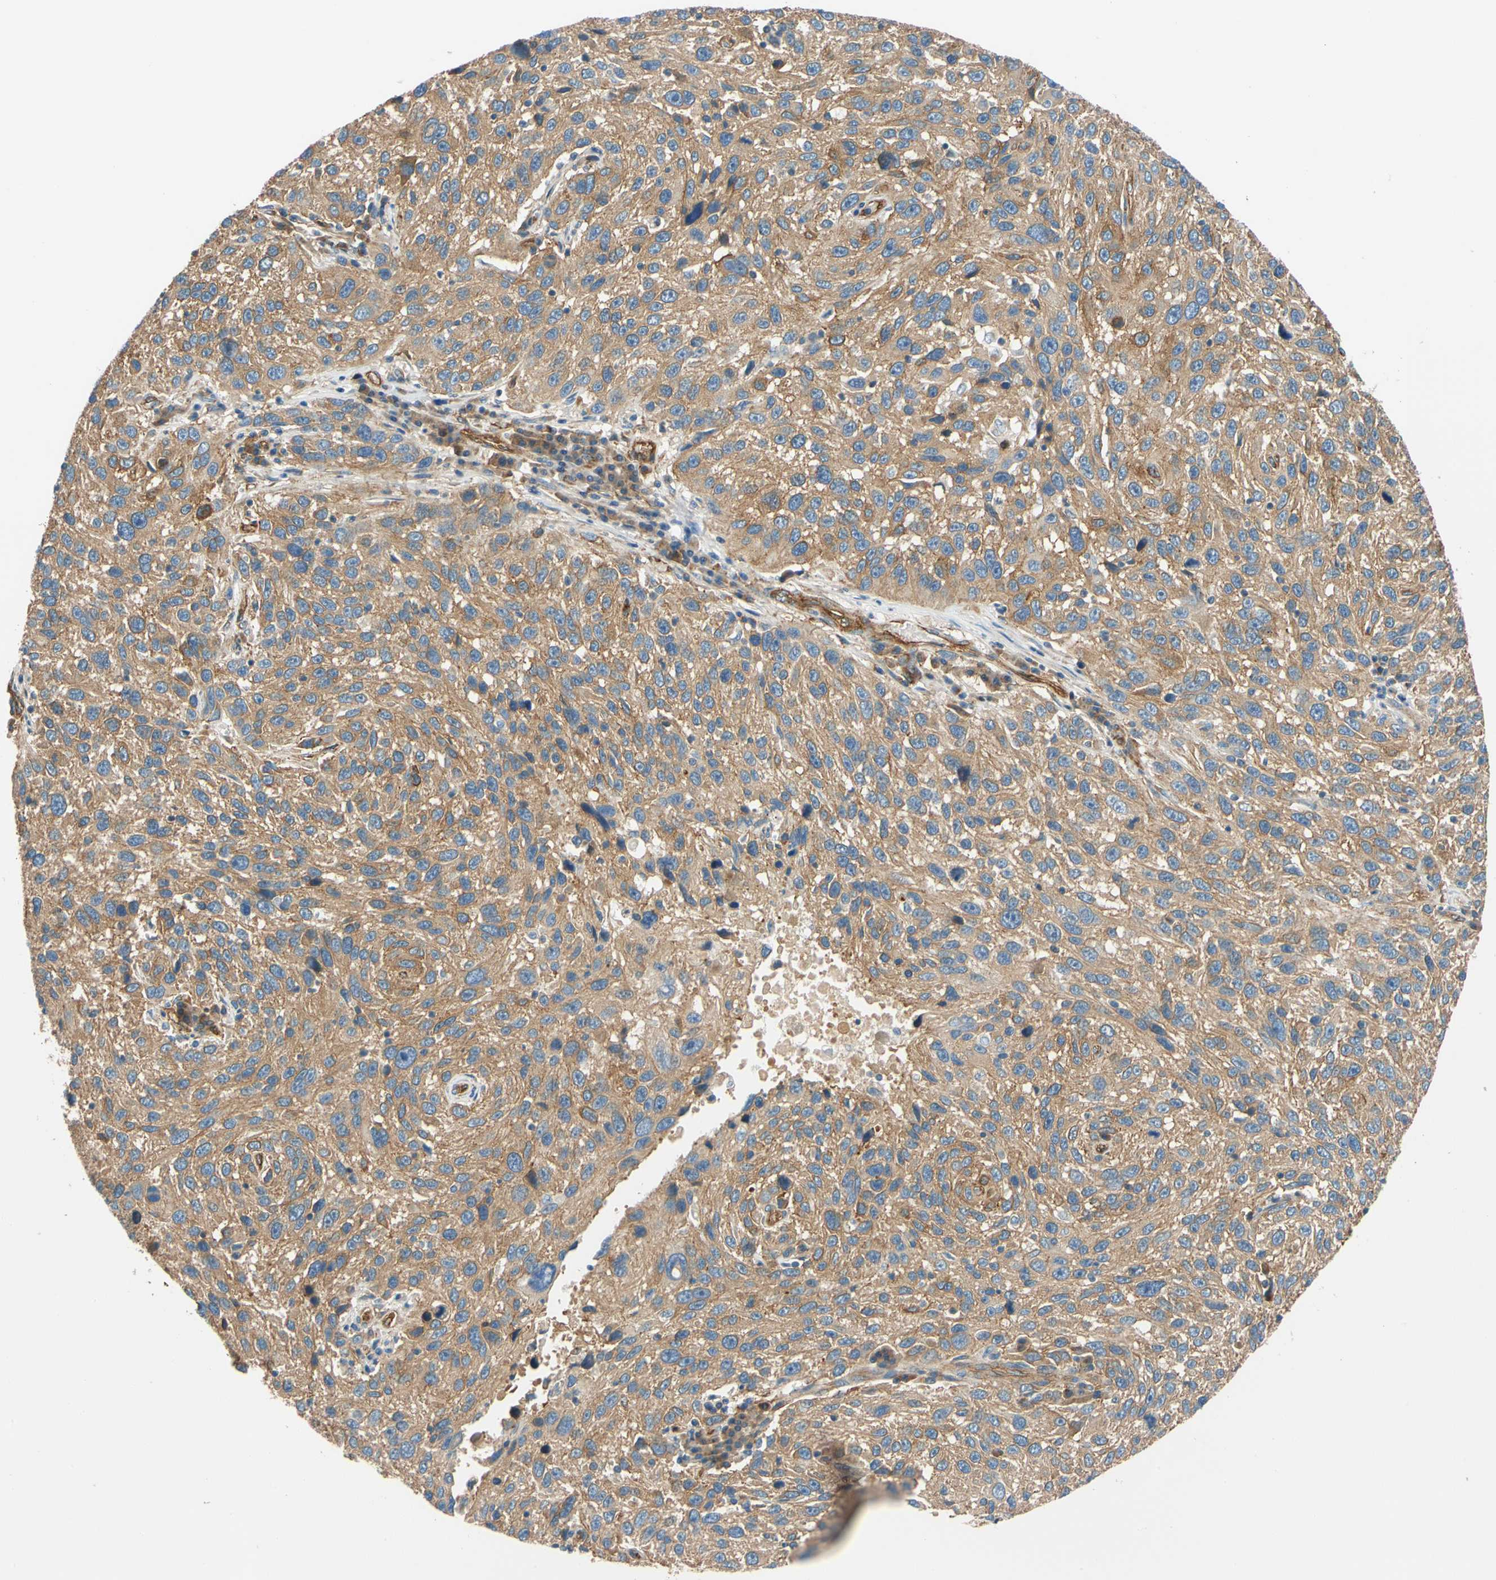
{"staining": {"intensity": "weak", "quantity": ">75%", "location": "cytoplasmic/membranous"}, "tissue": "melanoma", "cell_type": "Tumor cells", "image_type": "cancer", "snomed": [{"axis": "morphology", "description": "Malignant melanoma, NOS"}, {"axis": "topography", "description": "Skin"}], "caption": "Immunohistochemical staining of human melanoma shows low levels of weak cytoplasmic/membranous protein staining in approximately >75% of tumor cells. The staining was performed using DAB to visualize the protein expression in brown, while the nuclei were stained in blue with hematoxylin (Magnification: 20x).", "gene": "SPTAN1", "patient": {"sex": "male", "age": 53}}